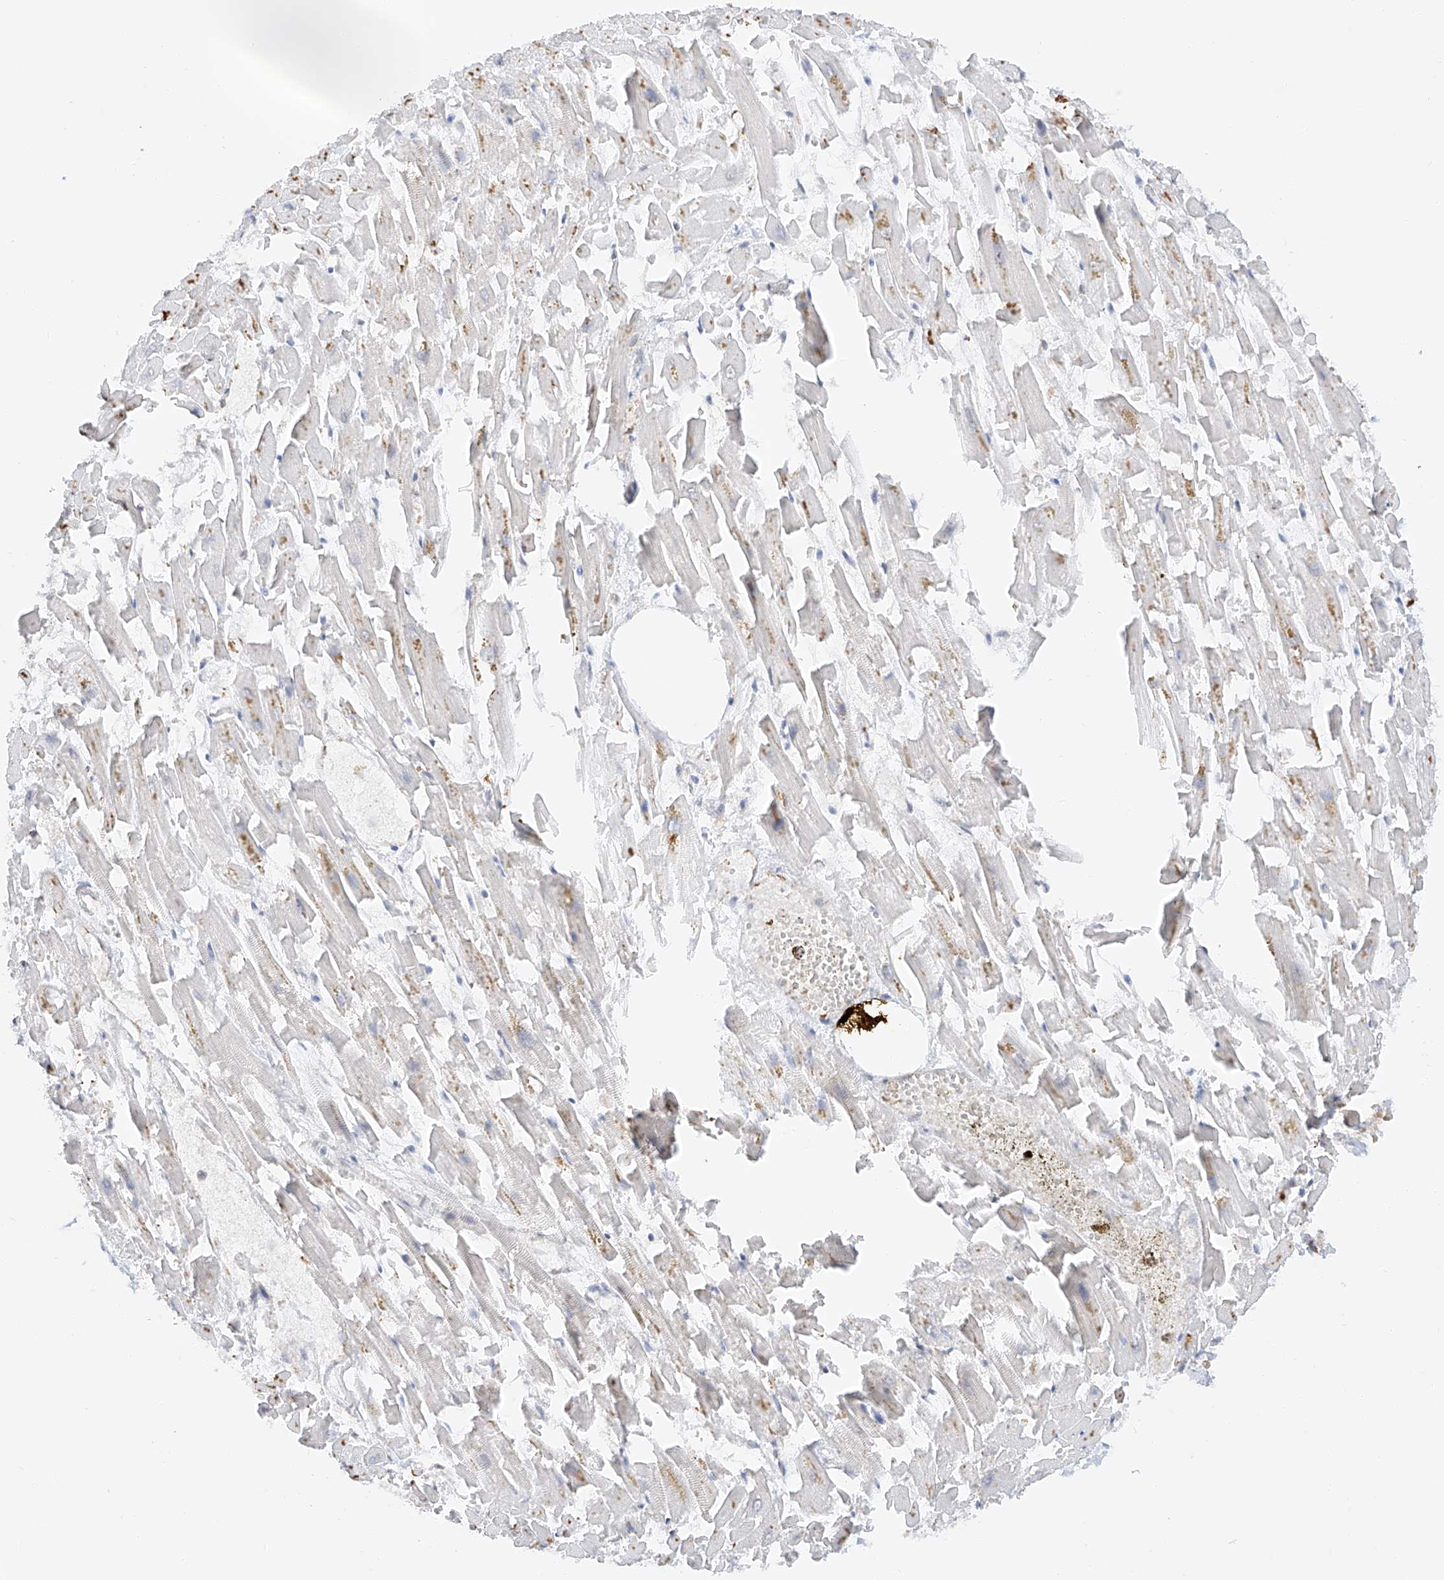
{"staining": {"intensity": "weak", "quantity": "<25%", "location": "cytoplasmic/membranous,nuclear"}, "tissue": "heart muscle", "cell_type": "Cardiomyocytes", "image_type": "normal", "snomed": [{"axis": "morphology", "description": "Normal tissue, NOS"}, {"axis": "topography", "description": "Heart"}], "caption": "DAB immunohistochemical staining of normal heart muscle reveals no significant staining in cardiomyocytes.", "gene": "POGK", "patient": {"sex": "female", "age": 64}}